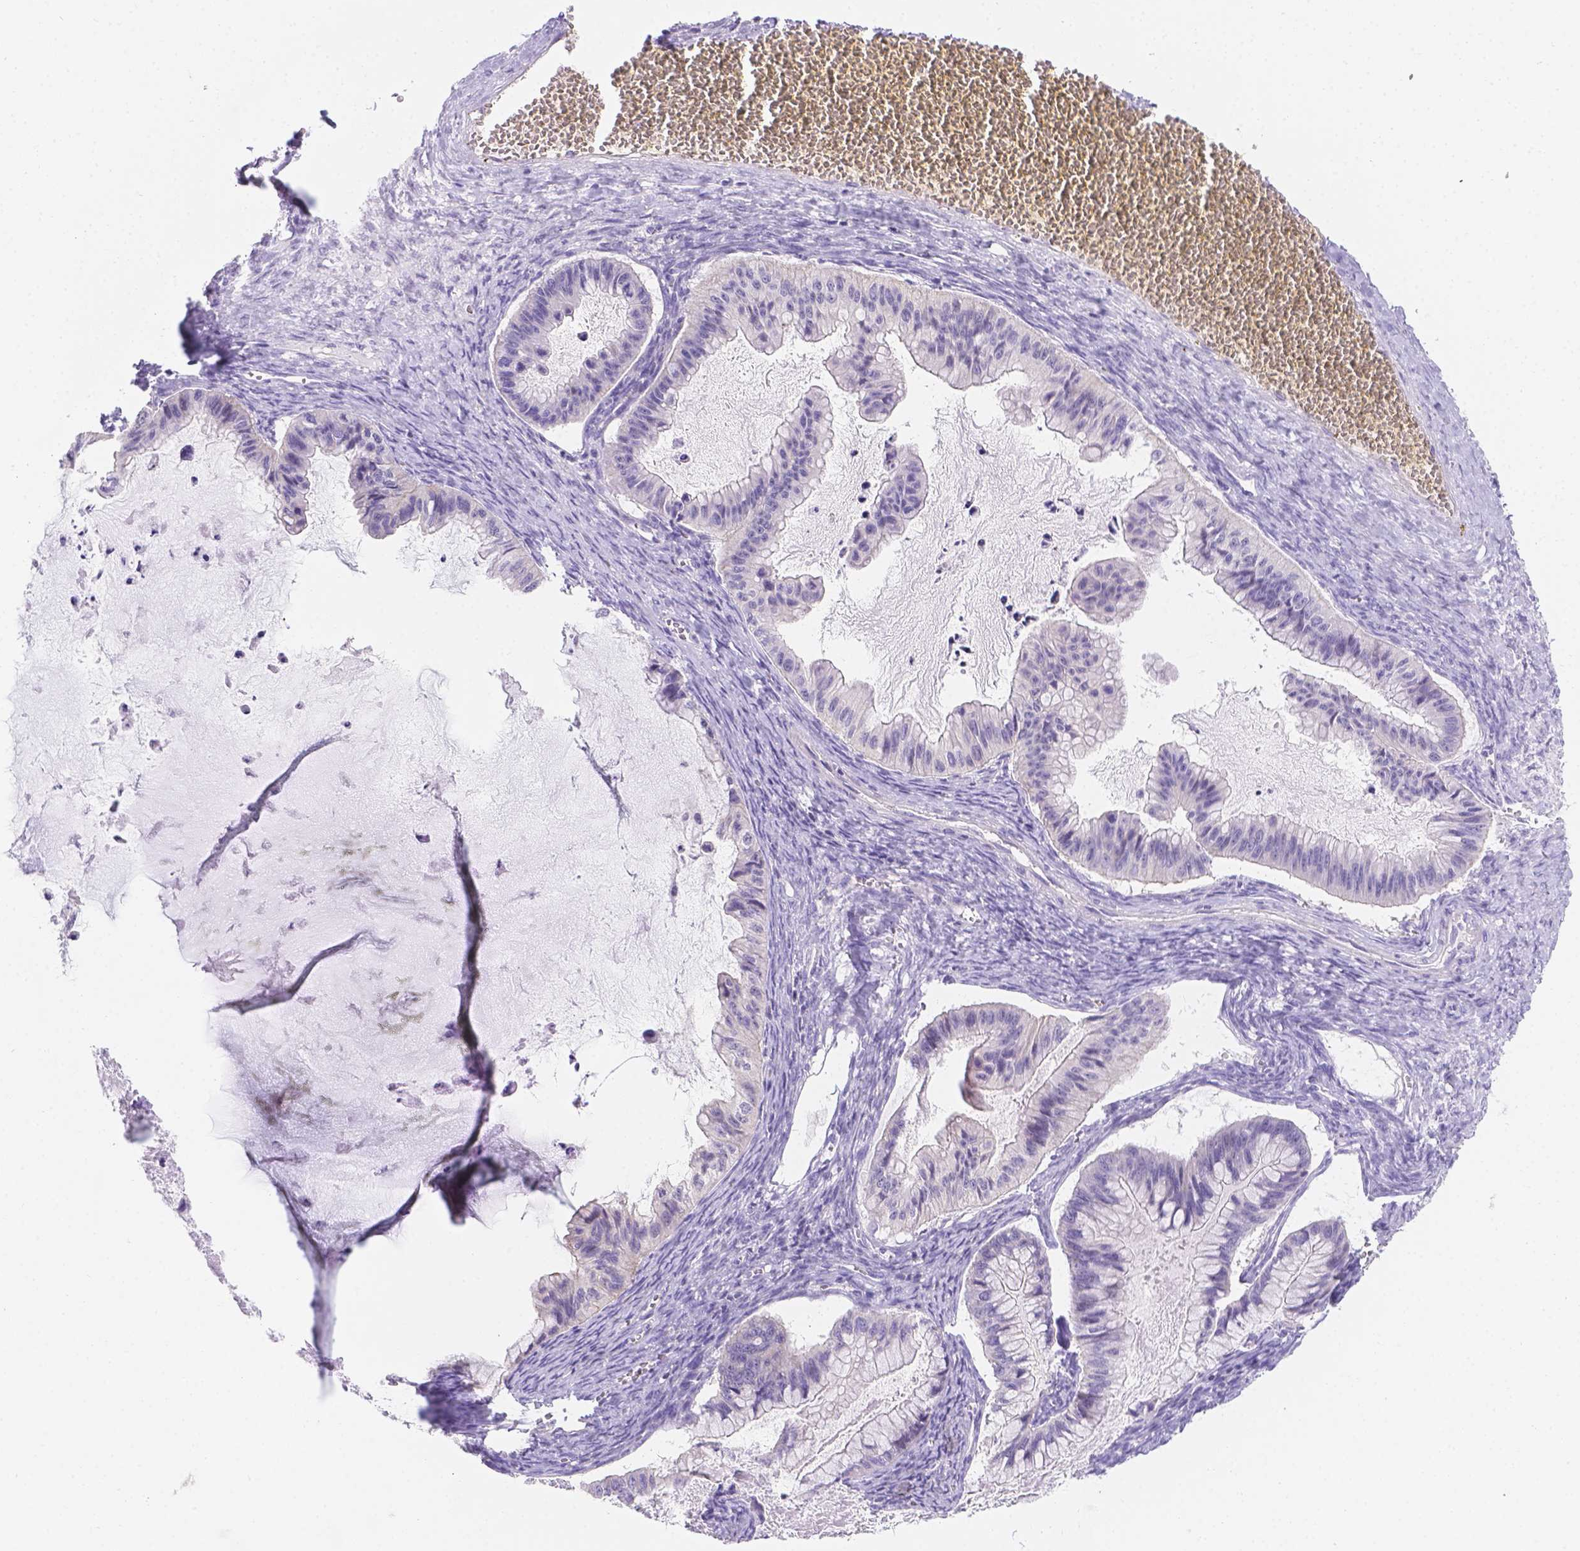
{"staining": {"intensity": "negative", "quantity": "none", "location": "none"}, "tissue": "ovarian cancer", "cell_type": "Tumor cells", "image_type": "cancer", "snomed": [{"axis": "morphology", "description": "Cystadenocarcinoma, mucinous, NOS"}, {"axis": "topography", "description": "Ovary"}], "caption": "Immunohistochemical staining of human mucinous cystadenocarcinoma (ovarian) displays no significant positivity in tumor cells.", "gene": "CD96", "patient": {"sex": "female", "age": 72}}